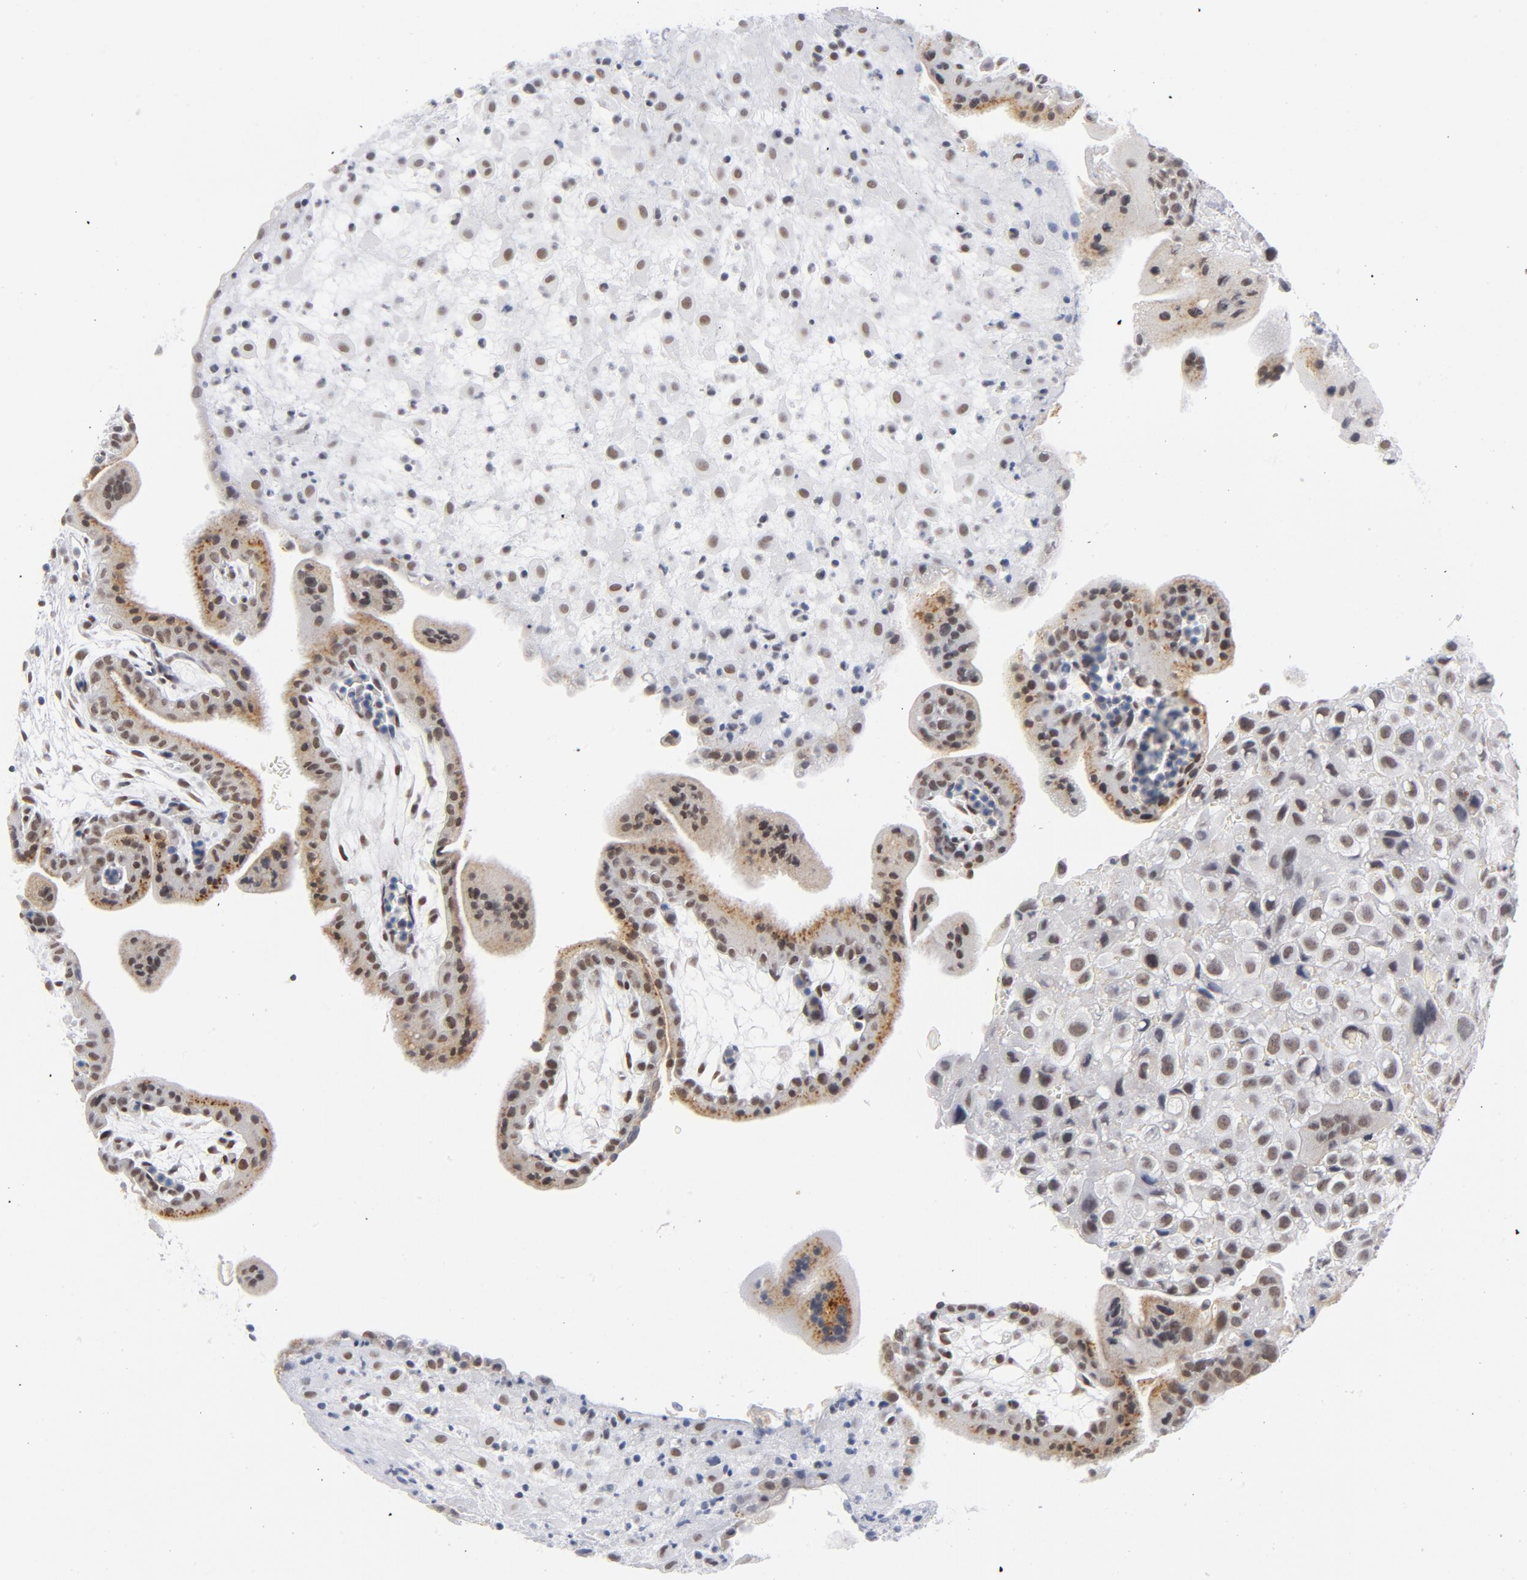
{"staining": {"intensity": "weak", "quantity": ">75%", "location": "nuclear"}, "tissue": "placenta", "cell_type": "Decidual cells", "image_type": "normal", "snomed": [{"axis": "morphology", "description": "Normal tissue, NOS"}, {"axis": "topography", "description": "Placenta"}], "caption": "Decidual cells demonstrate low levels of weak nuclear positivity in about >75% of cells in normal human placenta.", "gene": "BAP1", "patient": {"sex": "female", "age": 35}}